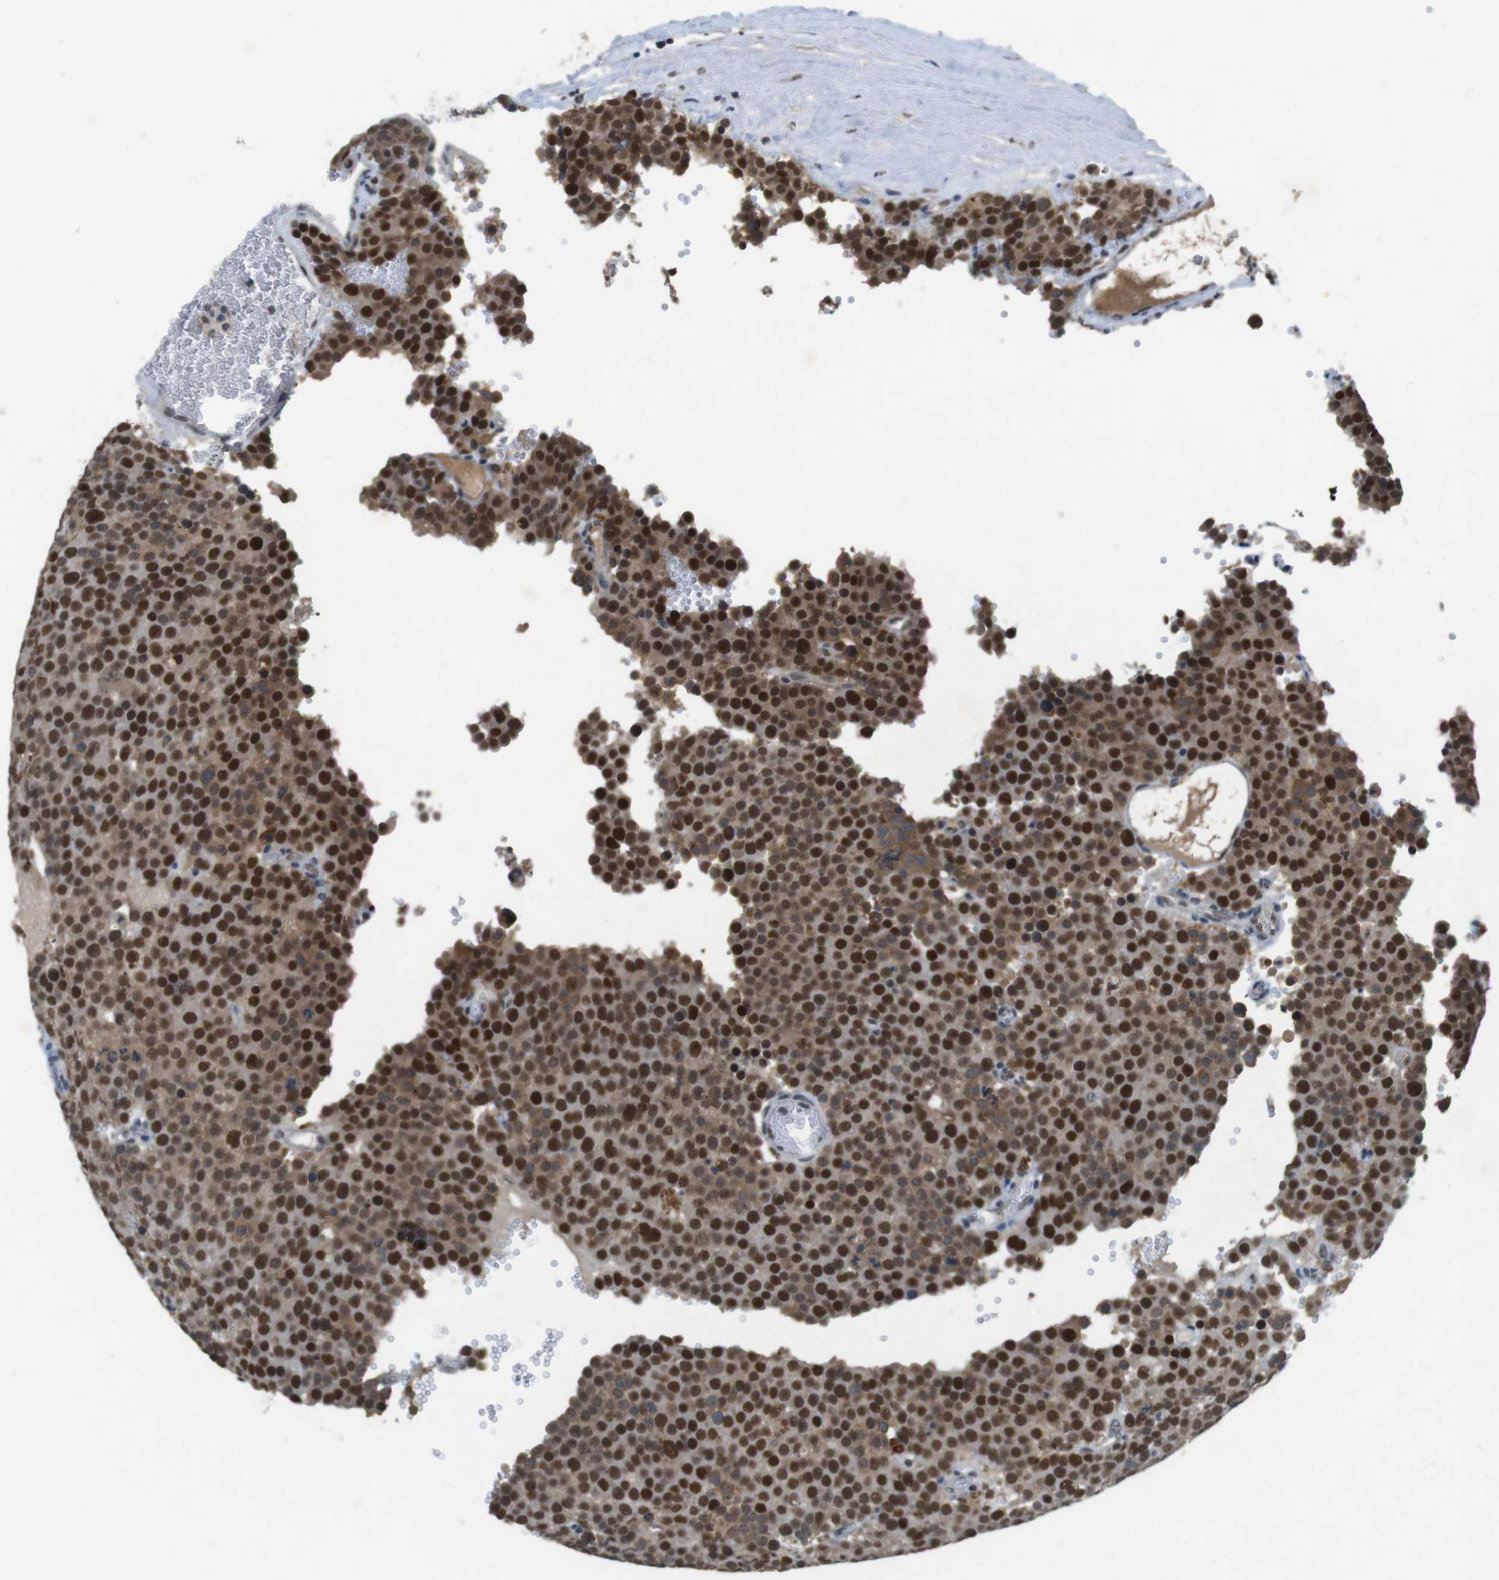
{"staining": {"intensity": "strong", "quantity": ">75%", "location": "cytoplasmic/membranous,nuclear"}, "tissue": "testis cancer", "cell_type": "Tumor cells", "image_type": "cancer", "snomed": [{"axis": "morphology", "description": "Normal tissue, NOS"}, {"axis": "morphology", "description": "Seminoma, NOS"}, {"axis": "topography", "description": "Testis"}], "caption": "Strong cytoplasmic/membranous and nuclear staining is appreciated in about >75% of tumor cells in testis cancer.", "gene": "USP7", "patient": {"sex": "male", "age": 71}}